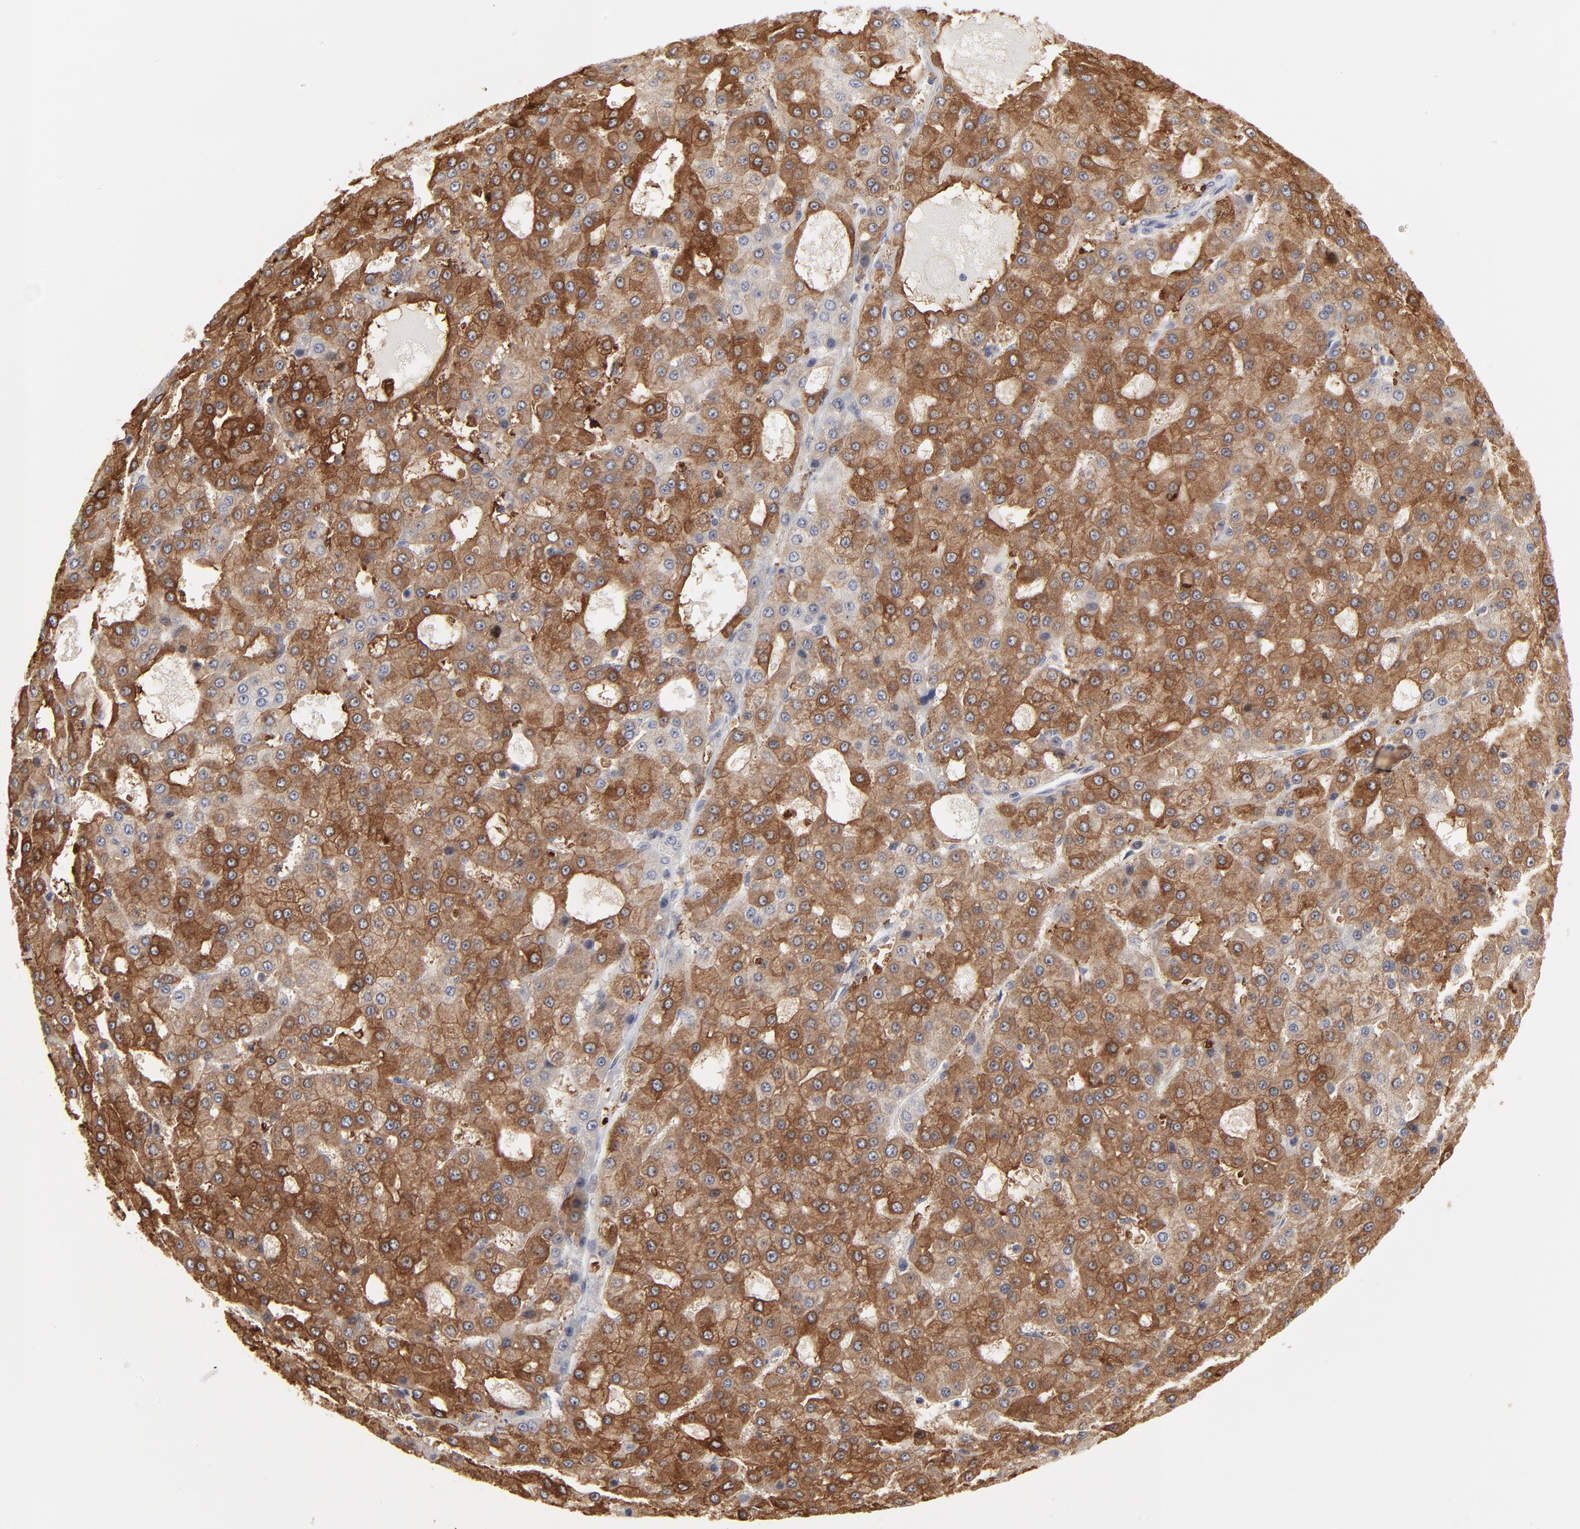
{"staining": {"intensity": "moderate", "quantity": ">75%", "location": "cytoplasmic/membranous"}, "tissue": "liver cancer", "cell_type": "Tumor cells", "image_type": "cancer", "snomed": [{"axis": "morphology", "description": "Carcinoma, Hepatocellular, NOS"}, {"axis": "topography", "description": "Liver"}], "caption": "Tumor cells display medium levels of moderate cytoplasmic/membranous staining in about >75% of cells in human hepatocellular carcinoma (liver).", "gene": "AURKA", "patient": {"sex": "male", "age": 47}}